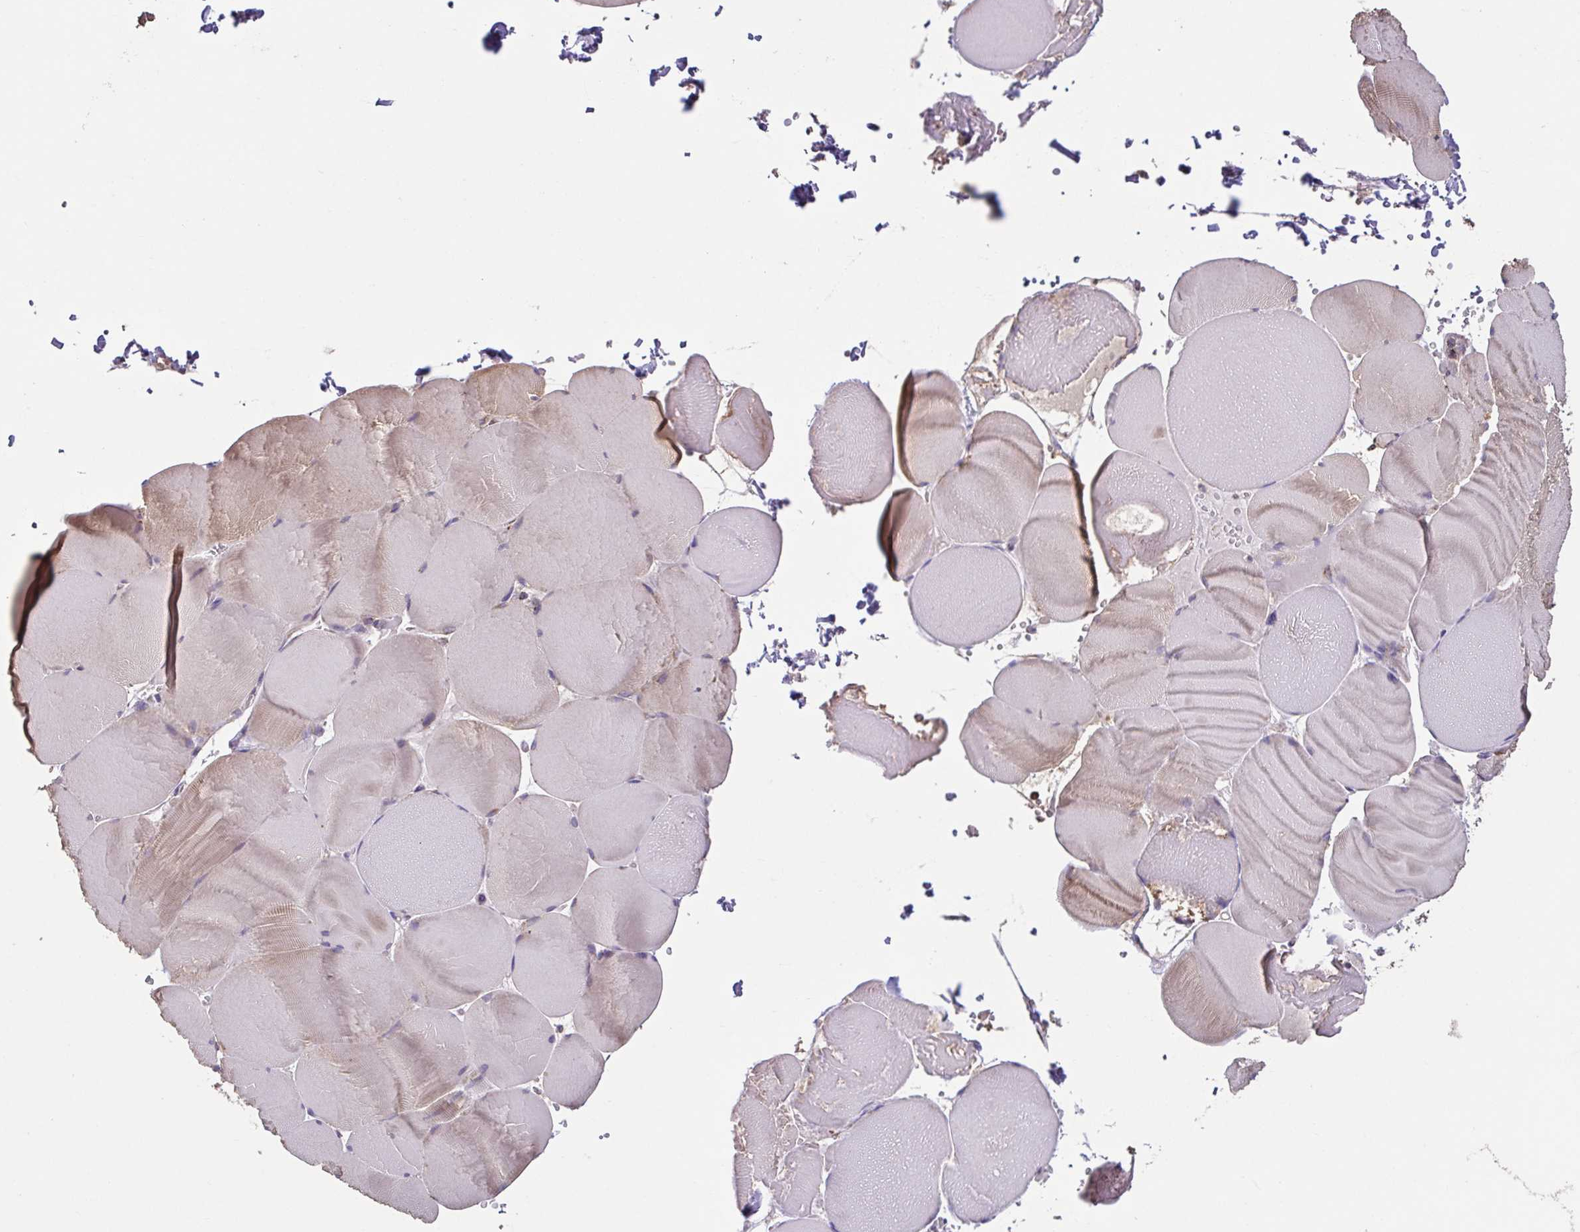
{"staining": {"intensity": "weak", "quantity": "25%-75%", "location": "cytoplasmic/membranous"}, "tissue": "skeletal muscle", "cell_type": "Myocytes", "image_type": "normal", "snomed": [{"axis": "morphology", "description": "Normal tissue, NOS"}, {"axis": "topography", "description": "Skeletal muscle"}, {"axis": "topography", "description": "Head-Neck"}], "caption": "Protein analysis of unremarkable skeletal muscle demonstrates weak cytoplasmic/membranous staining in about 25%-75% of myocytes. The staining was performed using DAB, with brown indicating positive protein expression. Nuclei are stained blue with hematoxylin.", "gene": "DIP2B", "patient": {"sex": "male", "age": 66}}